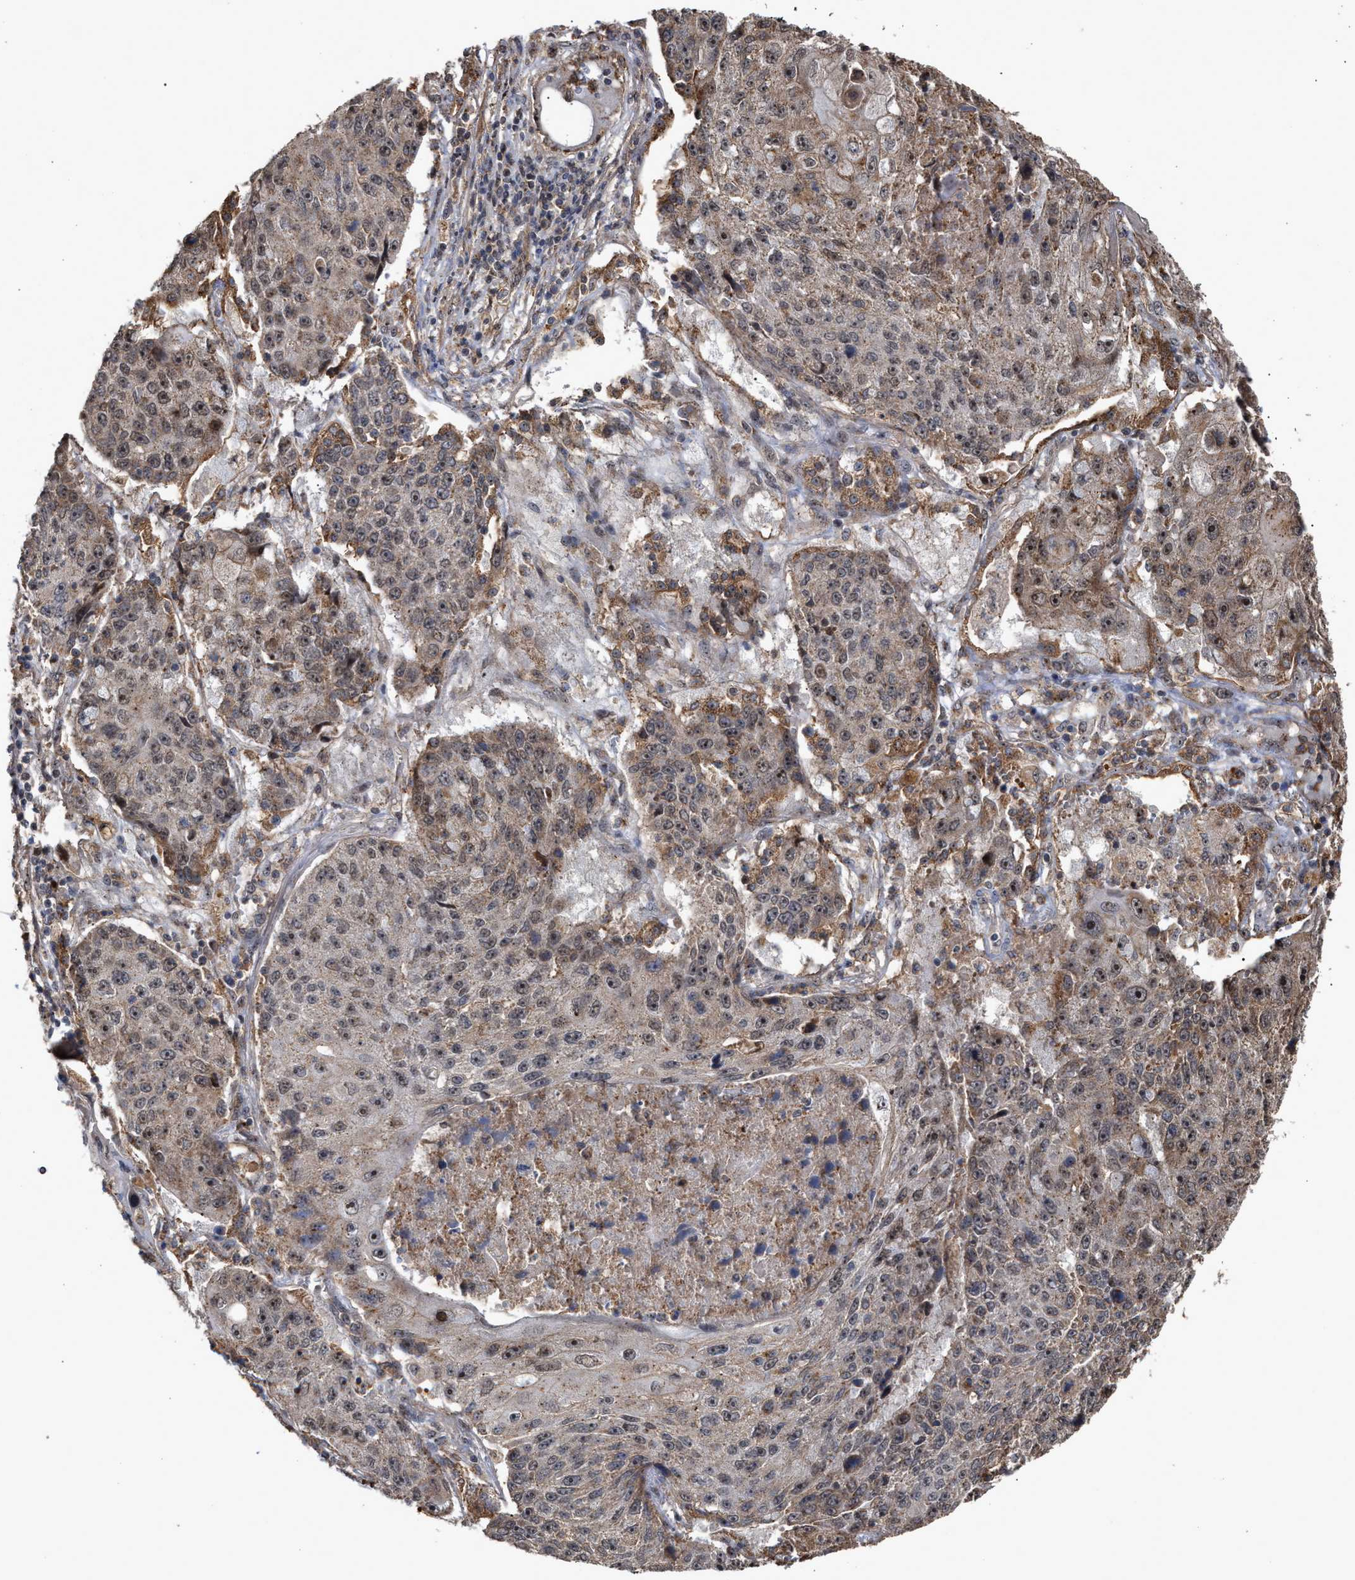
{"staining": {"intensity": "moderate", "quantity": "25%-75%", "location": "cytoplasmic/membranous,nuclear"}, "tissue": "lung cancer", "cell_type": "Tumor cells", "image_type": "cancer", "snomed": [{"axis": "morphology", "description": "Squamous cell carcinoma, NOS"}, {"axis": "topography", "description": "Lung"}], "caption": "IHC image of human squamous cell carcinoma (lung) stained for a protein (brown), which exhibits medium levels of moderate cytoplasmic/membranous and nuclear staining in about 25%-75% of tumor cells.", "gene": "EXOSC2", "patient": {"sex": "male", "age": 61}}